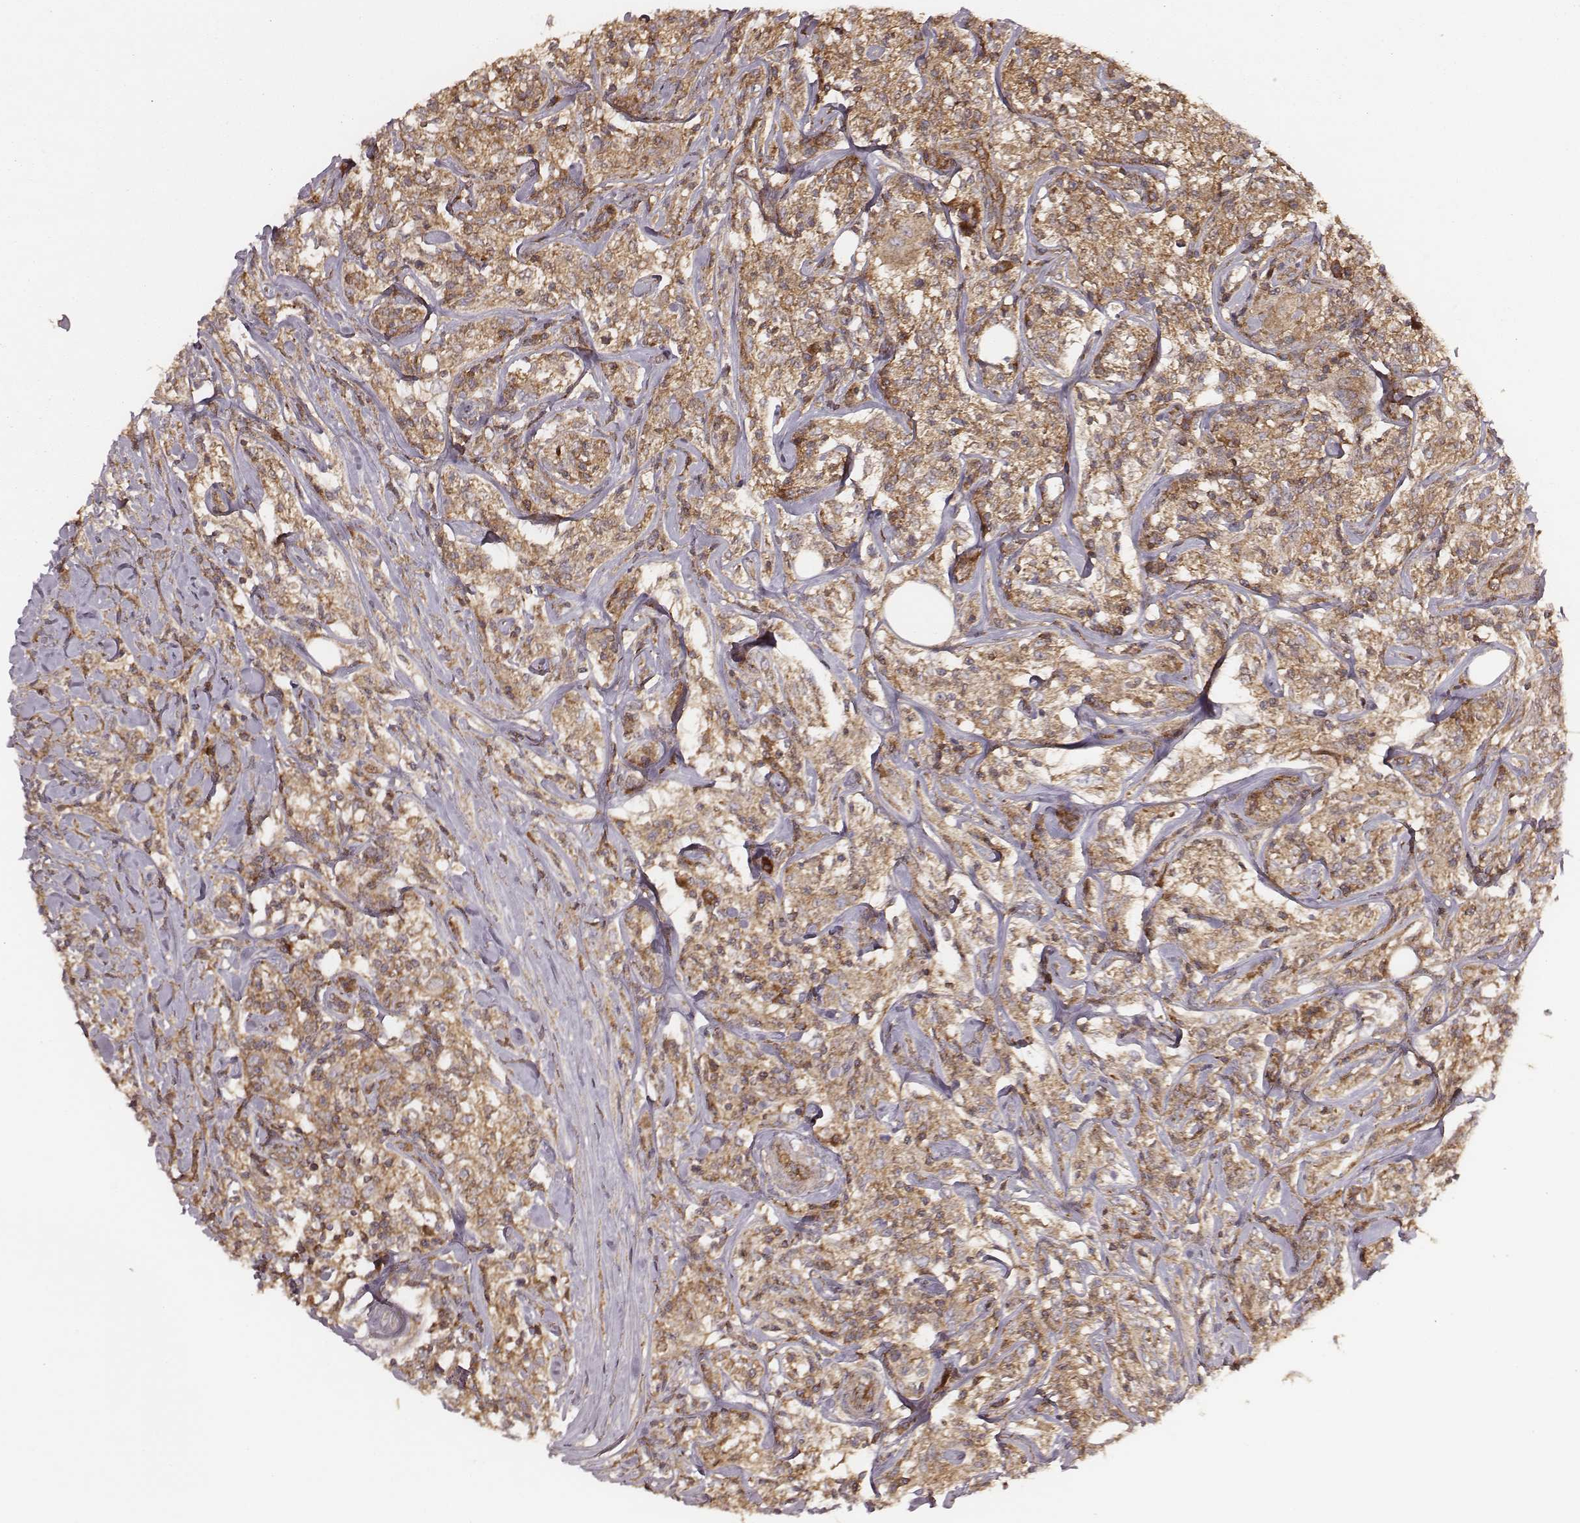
{"staining": {"intensity": "moderate", "quantity": ">75%", "location": "cytoplasmic/membranous"}, "tissue": "lymphoma", "cell_type": "Tumor cells", "image_type": "cancer", "snomed": [{"axis": "morphology", "description": "Malignant lymphoma, non-Hodgkin's type, High grade"}, {"axis": "topography", "description": "Lymph node"}], "caption": "Immunohistochemical staining of lymphoma shows medium levels of moderate cytoplasmic/membranous protein positivity in approximately >75% of tumor cells. Immunohistochemistry (ihc) stains the protein of interest in brown and the nuclei are stained blue.", "gene": "CARS1", "patient": {"sex": "female", "age": 84}}